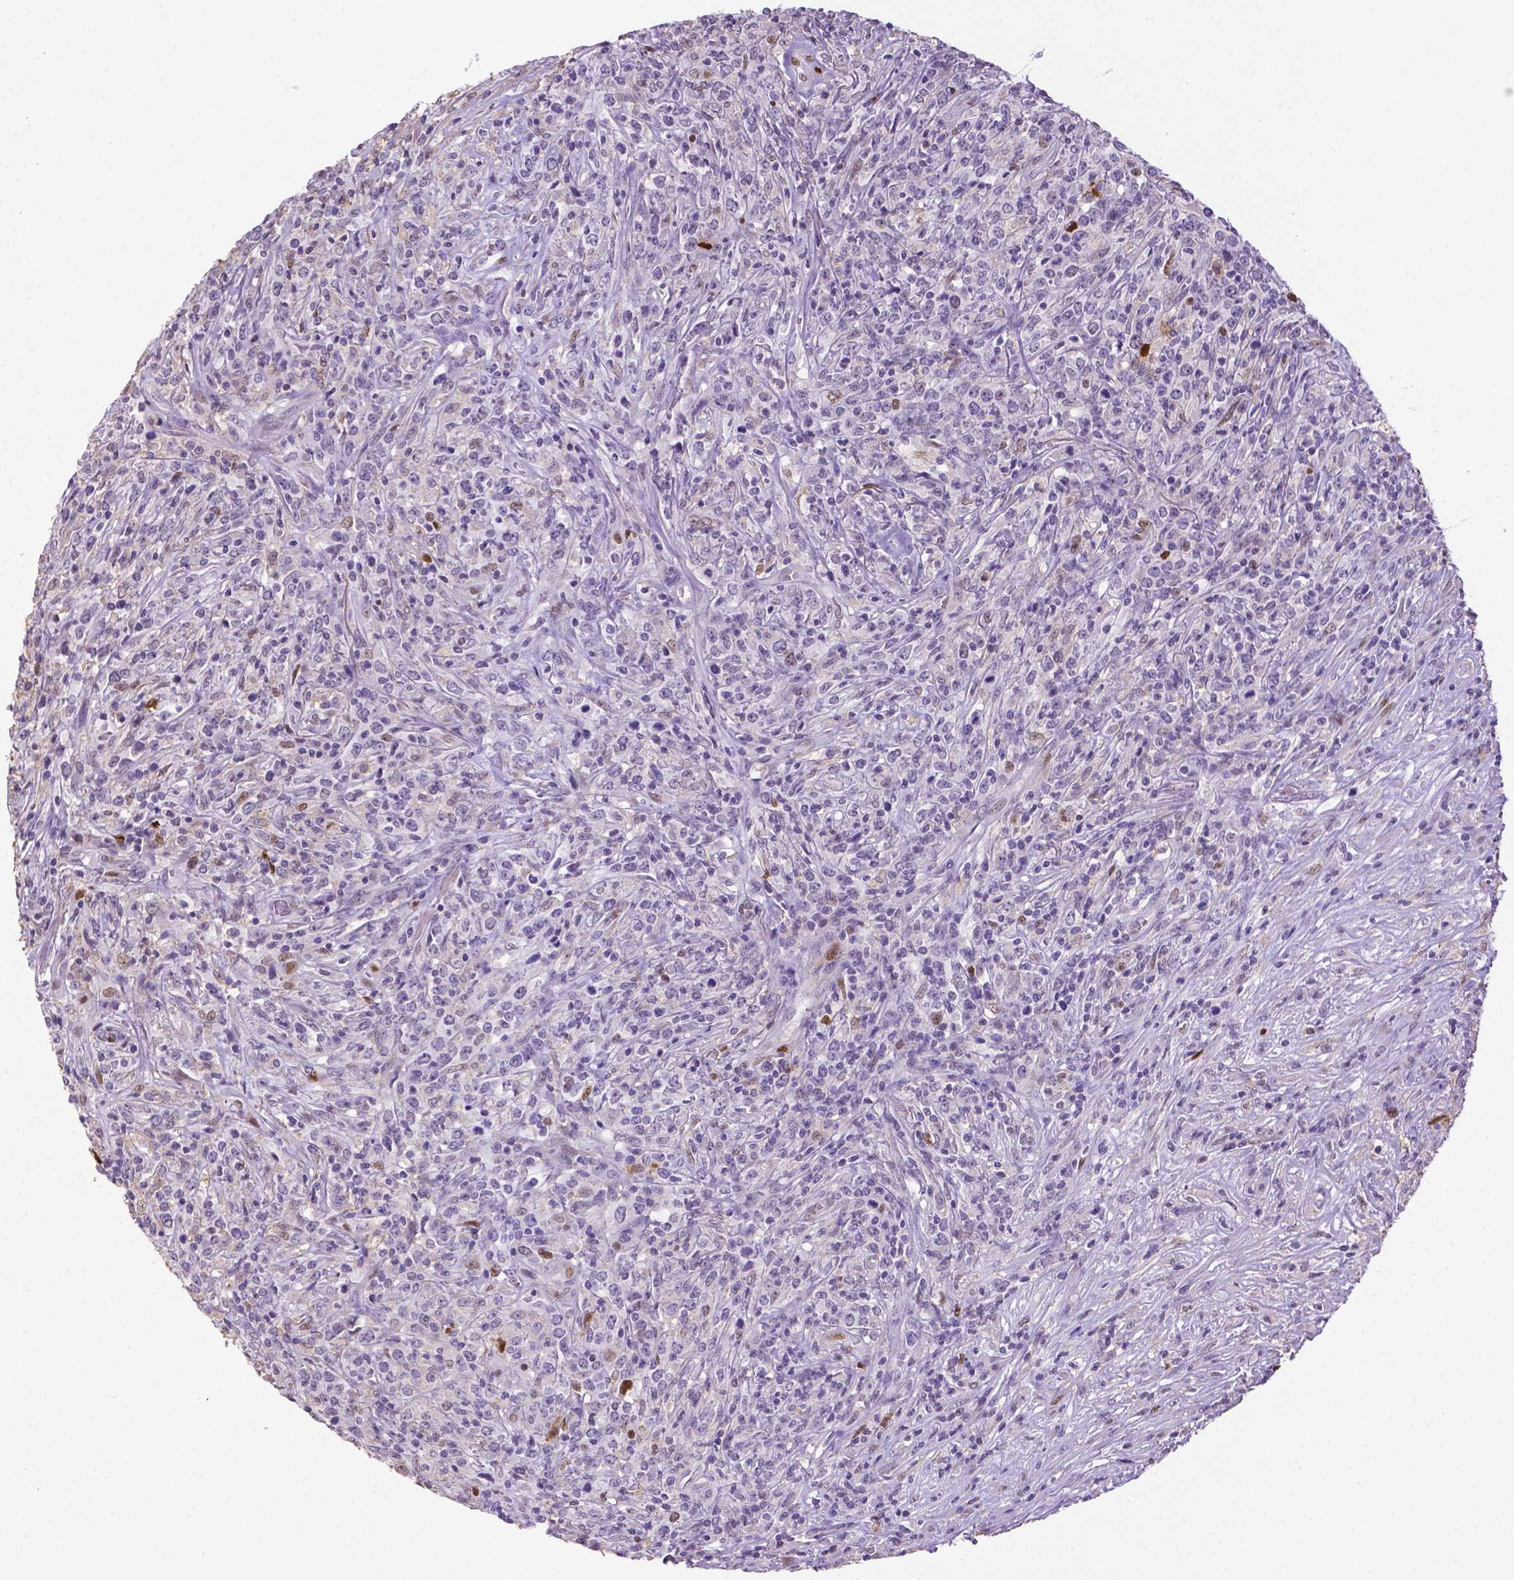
{"staining": {"intensity": "negative", "quantity": "none", "location": "none"}, "tissue": "lymphoma", "cell_type": "Tumor cells", "image_type": "cancer", "snomed": [{"axis": "morphology", "description": "Malignant lymphoma, non-Hodgkin's type, High grade"}, {"axis": "topography", "description": "Lung"}], "caption": "Human high-grade malignant lymphoma, non-Hodgkin's type stained for a protein using immunohistochemistry (IHC) demonstrates no expression in tumor cells.", "gene": "CDKN1A", "patient": {"sex": "male", "age": 79}}